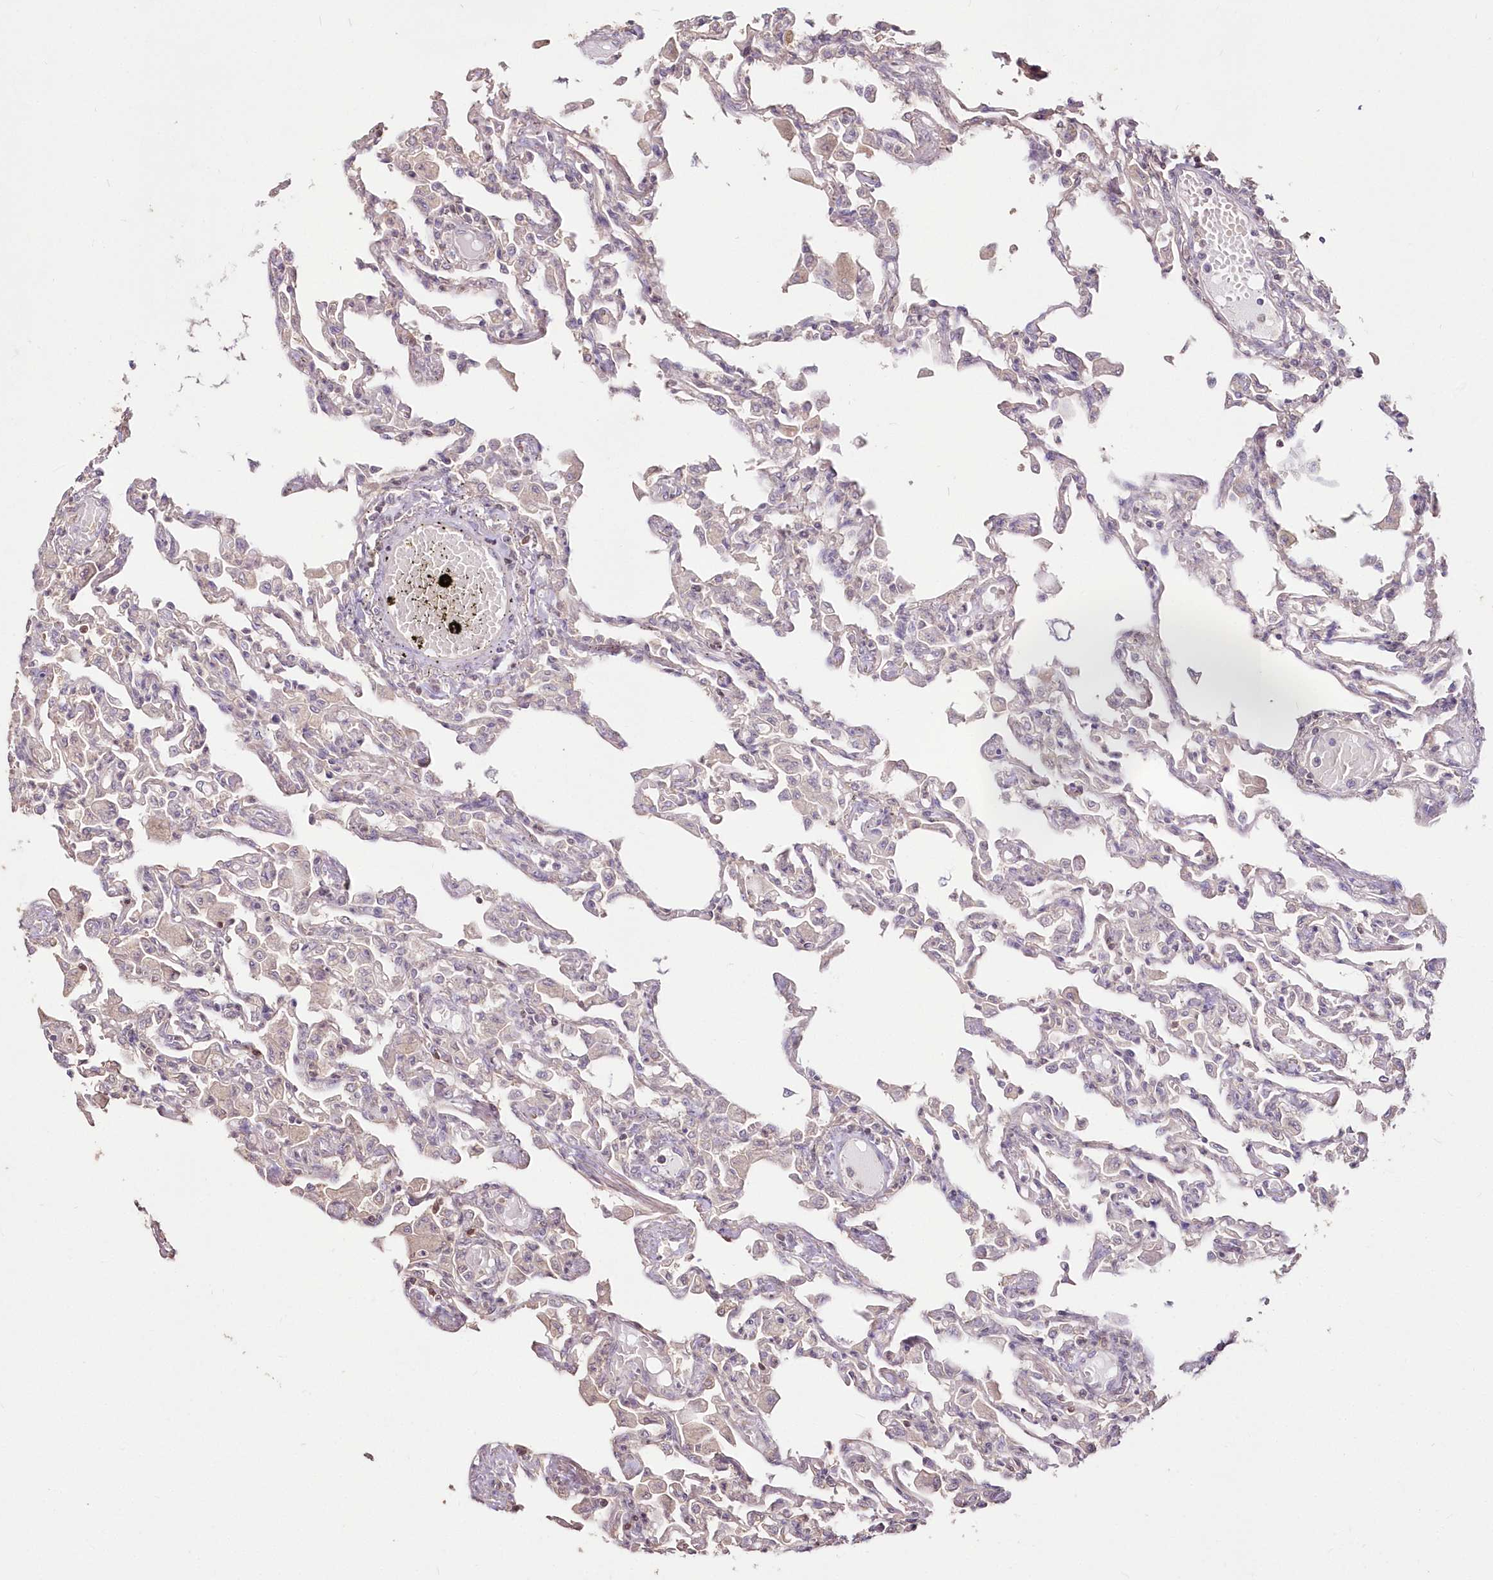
{"staining": {"intensity": "weak", "quantity": "<25%", "location": "cytoplasmic/membranous"}, "tissue": "lung", "cell_type": "Alveolar cells", "image_type": "normal", "snomed": [{"axis": "morphology", "description": "Normal tissue, NOS"}, {"axis": "topography", "description": "Bronchus"}, {"axis": "topography", "description": "Lung"}], "caption": "DAB (3,3'-diaminobenzidine) immunohistochemical staining of normal lung shows no significant positivity in alveolar cells. (Stains: DAB immunohistochemistry with hematoxylin counter stain, Microscopy: brightfield microscopy at high magnification).", "gene": "STK17B", "patient": {"sex": "female", "age": 49}}